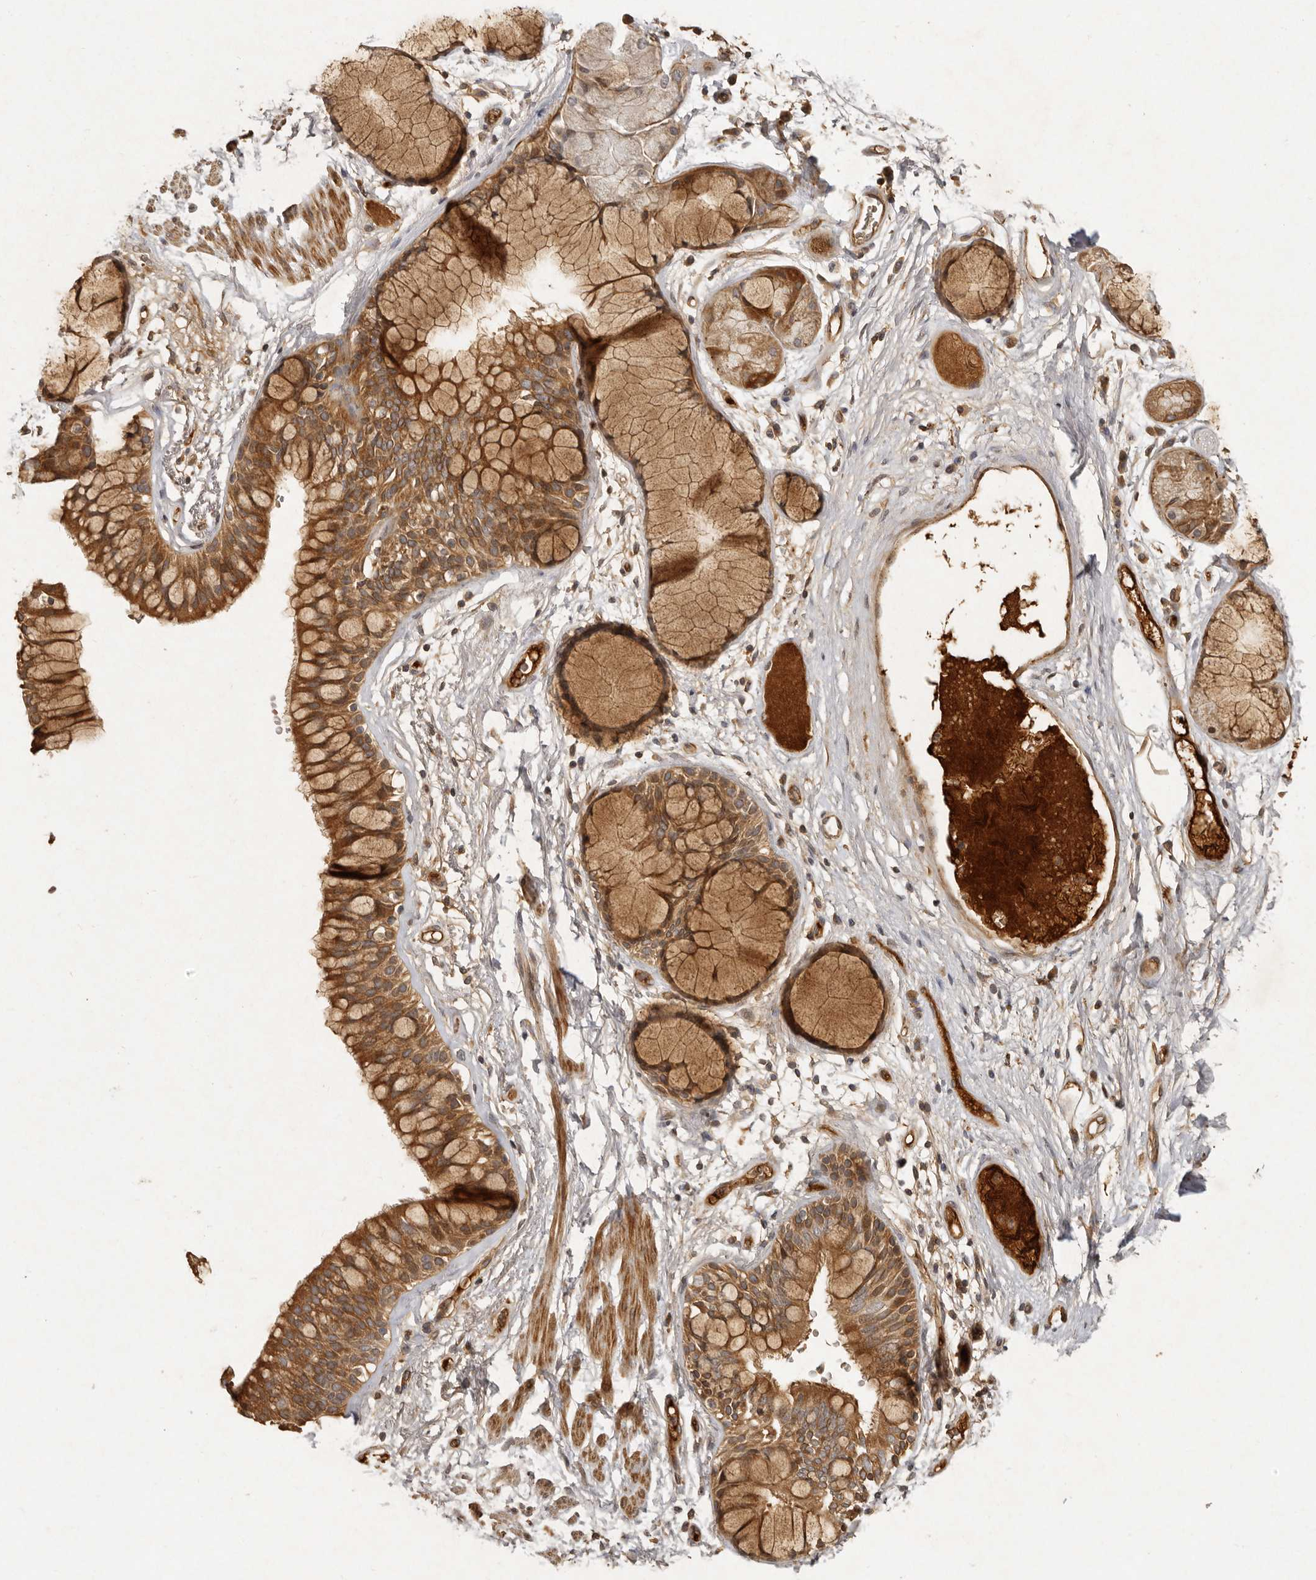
{"staining": {"intensity": "weak", "quantity": ">75%", "location": "cytoplasmic/membranous"}, "tissue": "adipose tissue", "cell_type": "Adipocytes", "image_type": "normal", "snomed": [{"axis": "morphology", "description": "Normal tissue, NOS"}, {"axis": "topography", "description": "Bronchus"}], "caption": "An image of adipose tissue stained for a protein shows weak cytoplasmic/membranous brown staining in adipocytes. (DAB = brown stain, brightfield microscopy at high magnification).", "gene": "SEMA3A", "patient": {"sex": "male", "age": 66}}